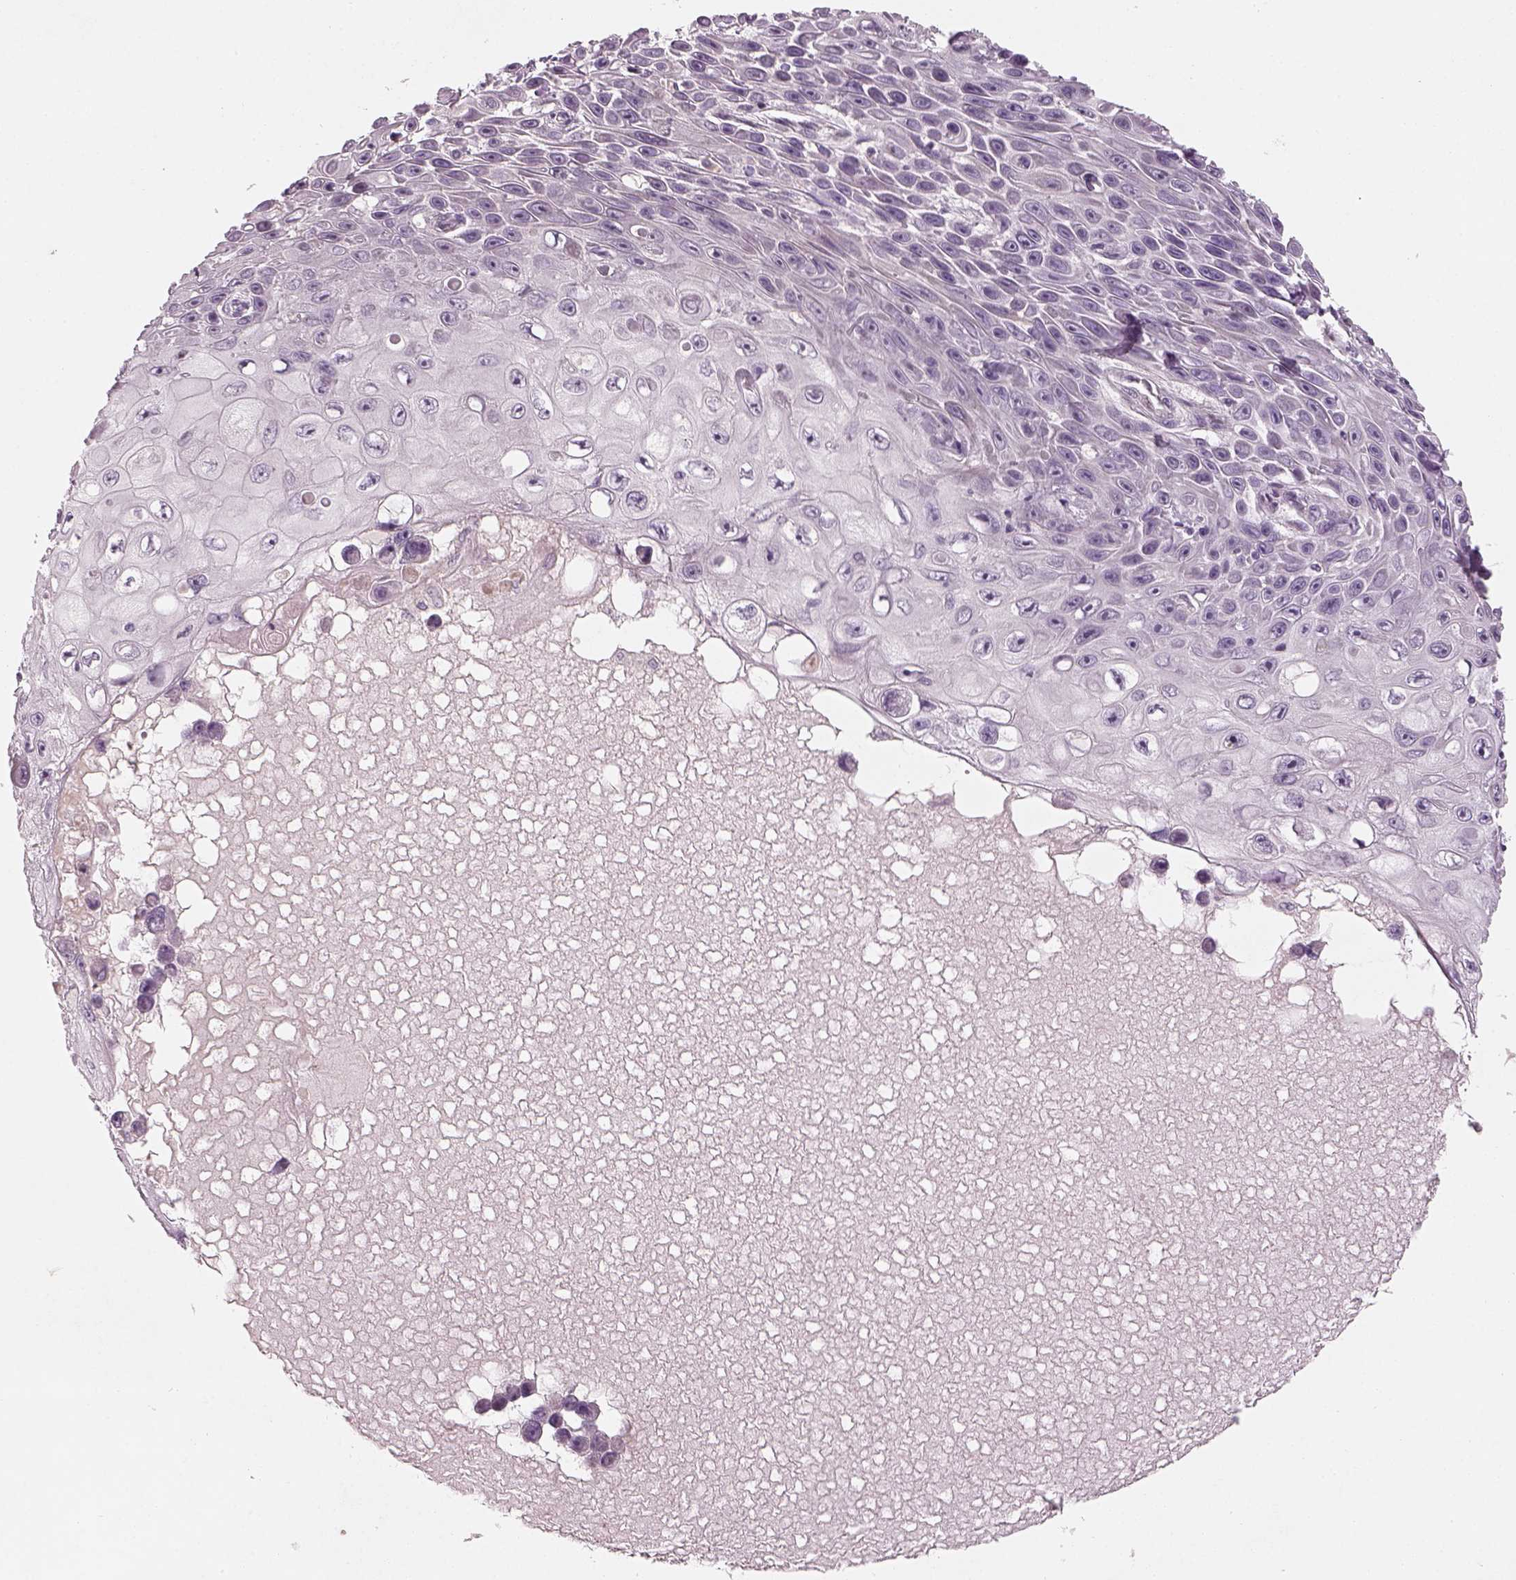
{"staining": {"intensity": "negative", "quantity": "none", "location": "none"}, "tissue": "skin cancer", "cell_type": "Tumor cells", "image_type": "cancer", "snomed": [{"axis": "morphology", "description": "Squamous cell carcinoma, NOS"}, {"axis": "topography", "description": "Skin"}], "caption": "High power microscopy photomicrograph of an immunohistochemistry micrograph of squamous cell carcinoma (skin), revealing no significant positivity in tumor cells.", "gene": "PENK", "patient": {"sex": "male", "age": 82}}